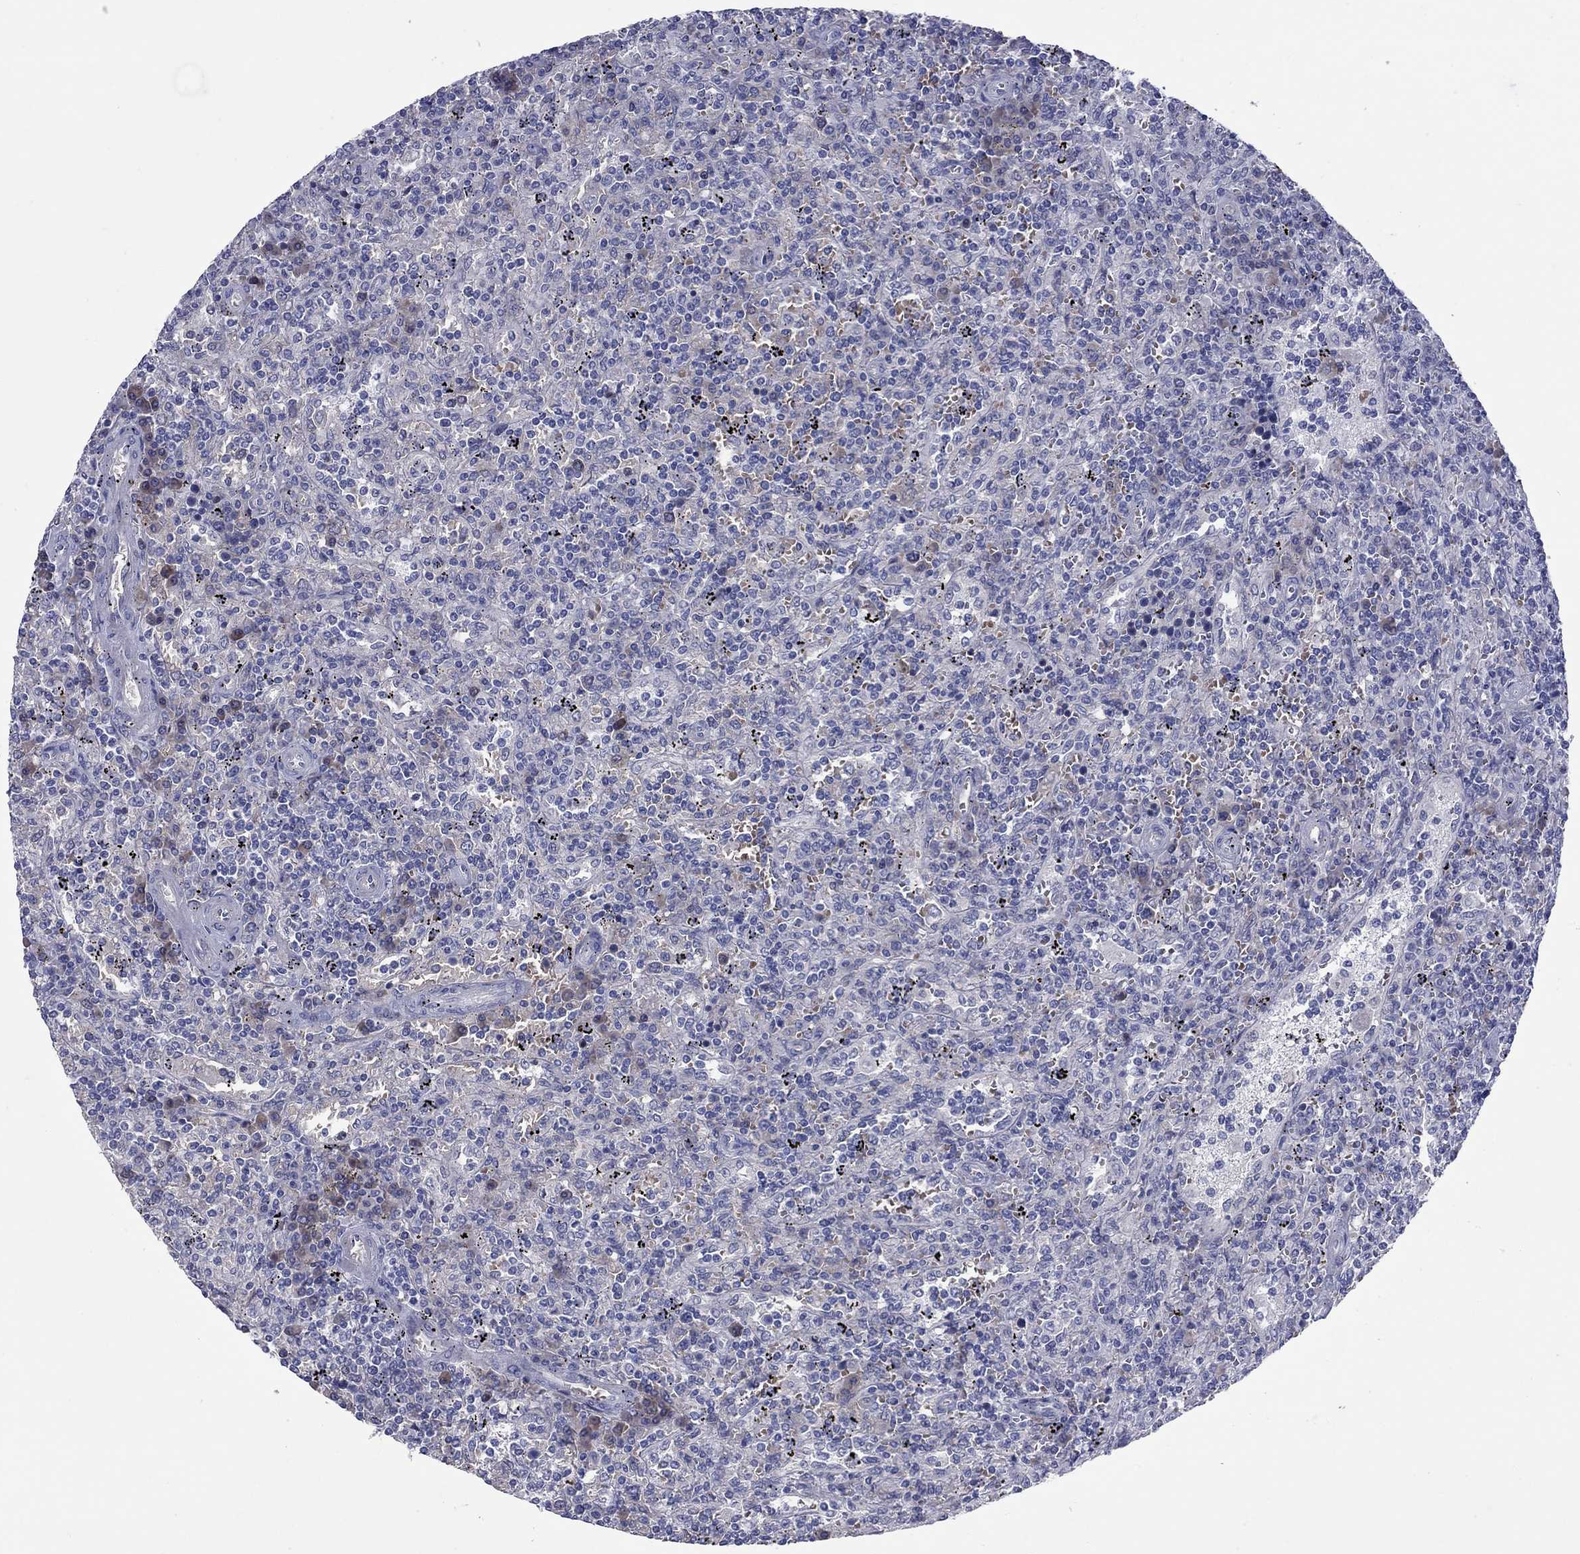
{"staining": {"intensity": "negative", "quantity": "none", "location": "none"}, "tissue": "lymphoma", "cell_type": "Tumor cells", "image_type": "cancer", "snomed": [{"axis": "morphology", "description": "Malignant lymphoma, non-Hodgkin's type, Low grade"}, {"axis": "topography", "description": "Spleen"}], "caption": "This is an immunohistochemistry histopathology image of lymphoma. There is no positivity in tumor cells.", "gene": "UNC119B", "patient": {"sex": "male", "age": 62}}